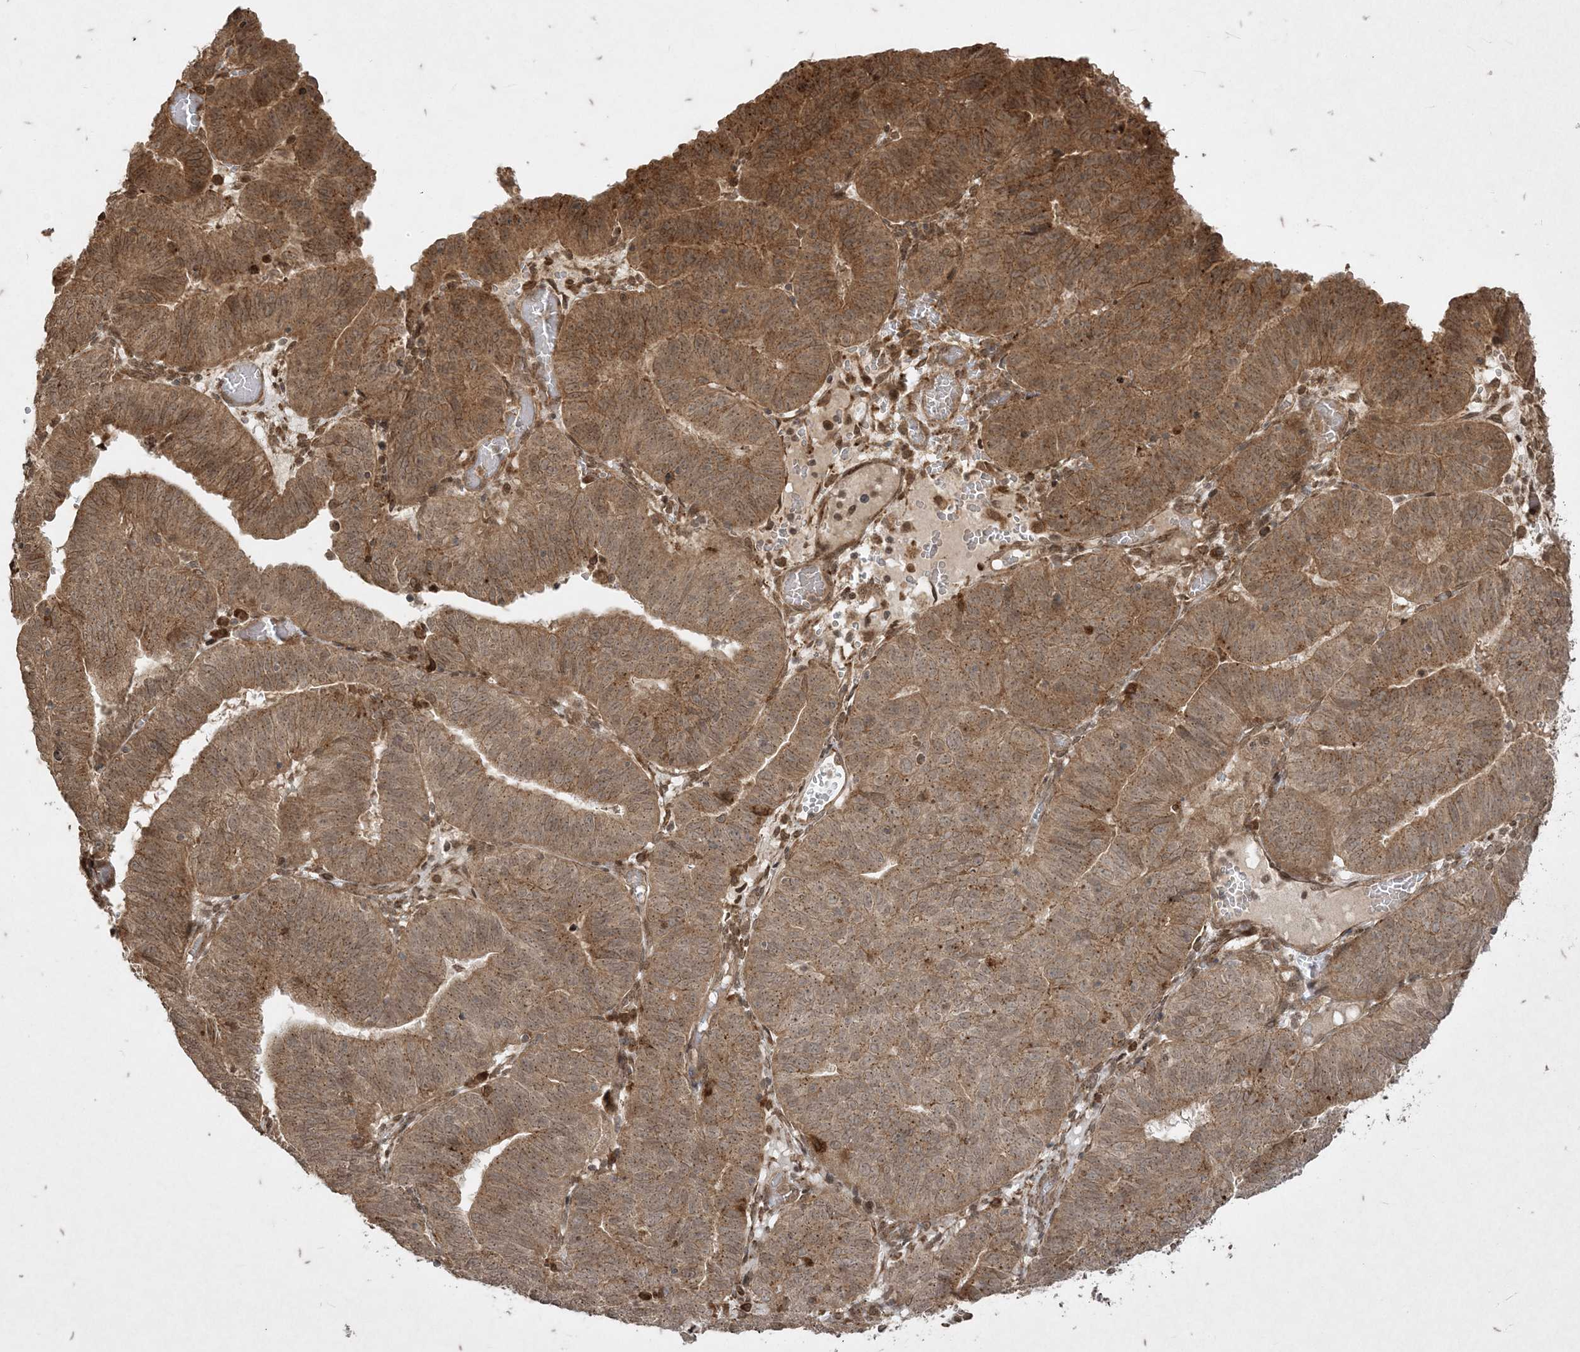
{"staining": {"intensity": "moderate", "quantity": ">75%", "location": "cytoplasmic/membranous"}, "tissue": "endometrial cancer", "cell_type": "Tumor cells", "image_type": "cancer", "snomed": [{"axis": "morphology", "description": "Adenocarcinoma, NOS"}, {"axis": "topography", "description": "Uterus"}], "caption": "The histopathology image displays staining of endometrial adenocarcinoma, revealing moderate cytoplasmic/membranous protein positivity (brown color) within tumor cells.", "gene": "RRAS", "patient": {"sex": "female", "age": 77}}